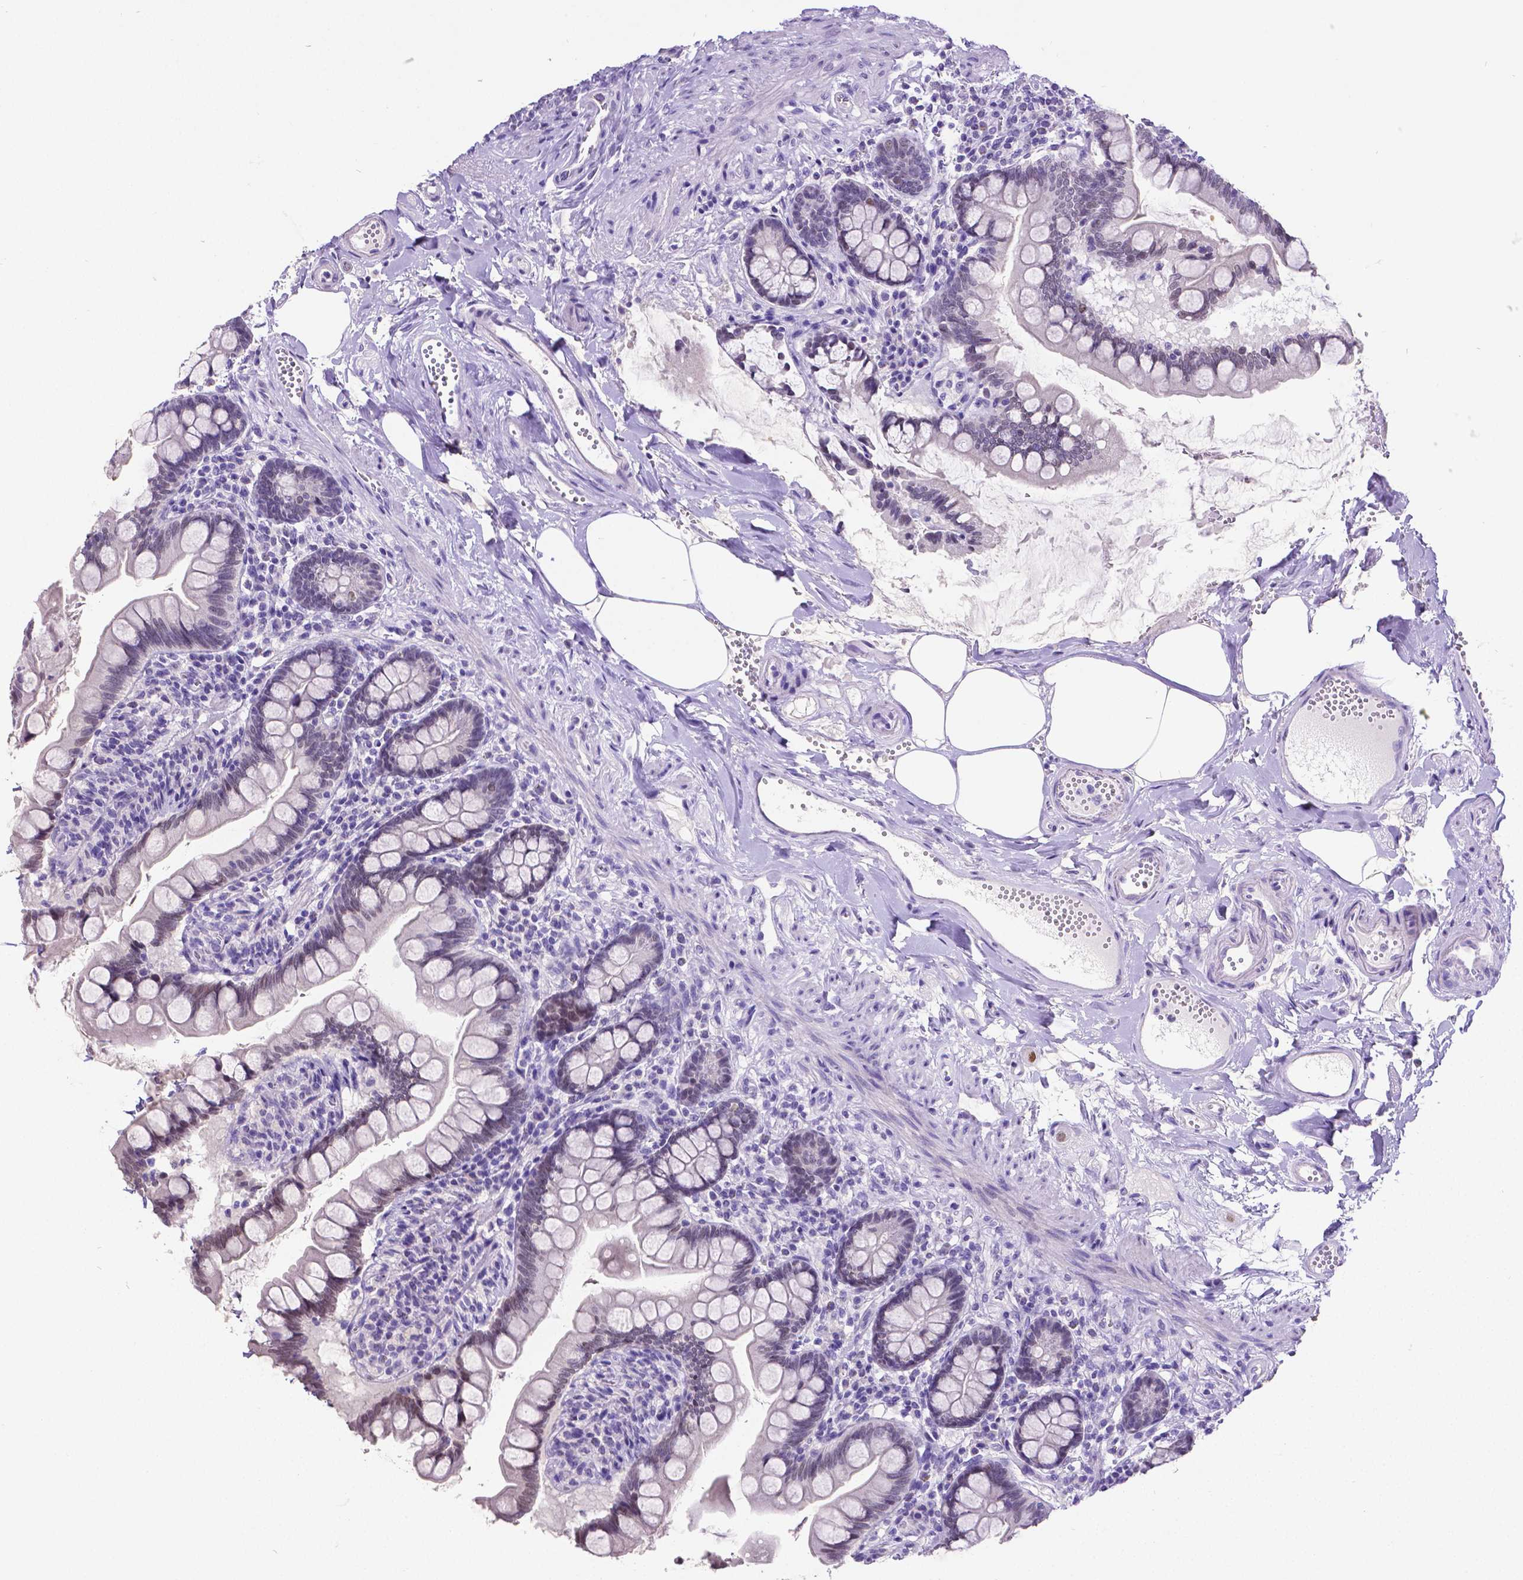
{"staining": {"intensity": "negative", "quantity": "none", "location": "none"}, "tissue": "small intestine", "cell_type": "Glandular cells", "image_type": "normal", "snomed": [{"axis": "morphology", "description": "Normal tissue, NOS"}, {"axis": "topography", "description": "Small intestine"}], "caption": "A high-resolution image shows immunohistochemistry staining of unremarkable small intestine, which displays no significant staining in glandular cells. The staining is performed using DAB brown chromogen with nuclei counter-stained in using hematoxylin.", "gene": "SATB2", "patient": {"sex": "female", "age": 56}}